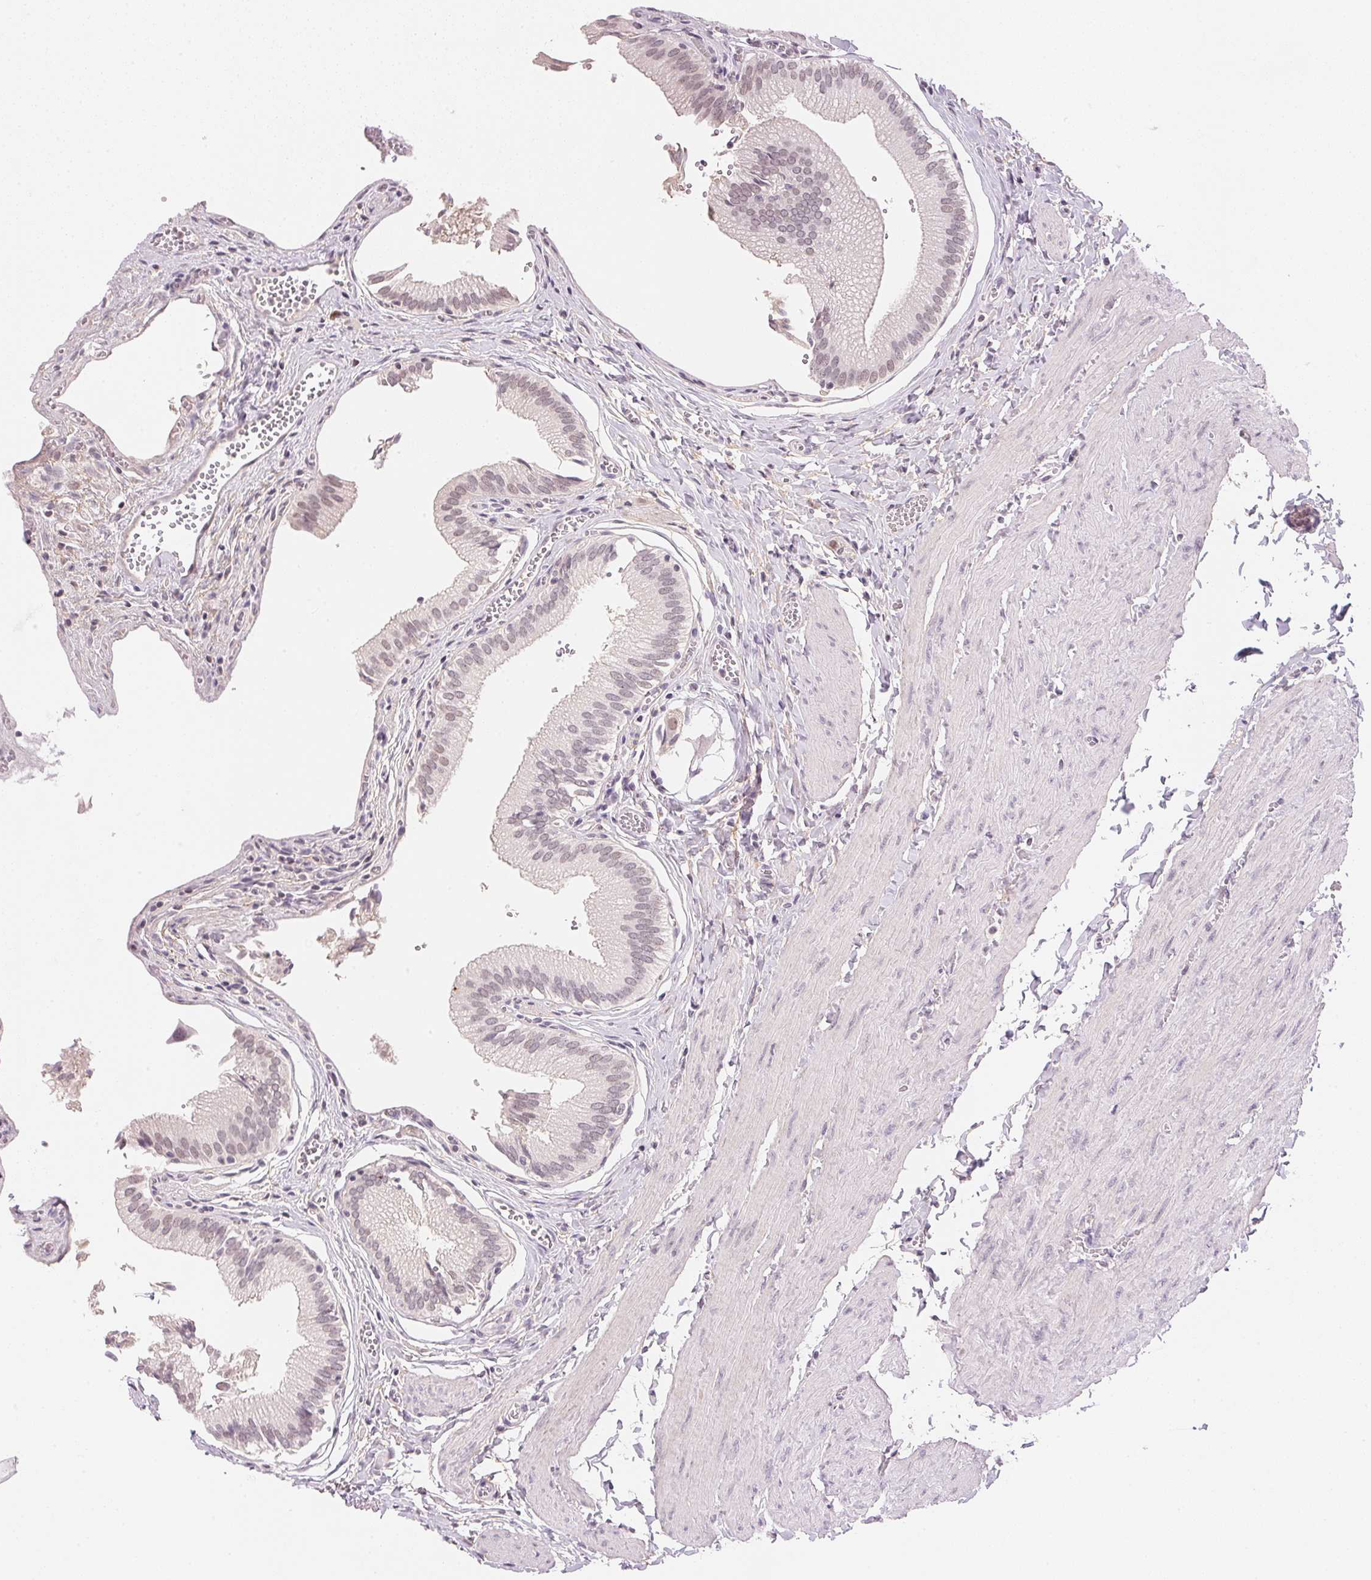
{"staining": {"intensity": "weak", "quantity": "25%-75%", "location": "nuclear"}, "tissue": "gallbladder", "cell_type": "Glandular cells", "image_type": "normal", "snomed": [{"axis": "morphology", "description": "Normal tissue, NOS"}, {"axis": "topography", "description": "Gallbladder"}, {"axis": "topography", "description": "Peripheral nerve tissue"}], "caption": "Protein positivity by IHC displays weak nuclear expression in about 25%-75% of glandular cells in normal gallbladder. (DAB IHC, brown staining for protein, blue staining for nuclei).", "gene": "FNDC4", "patient": {"sex": "male", "age": 17}}